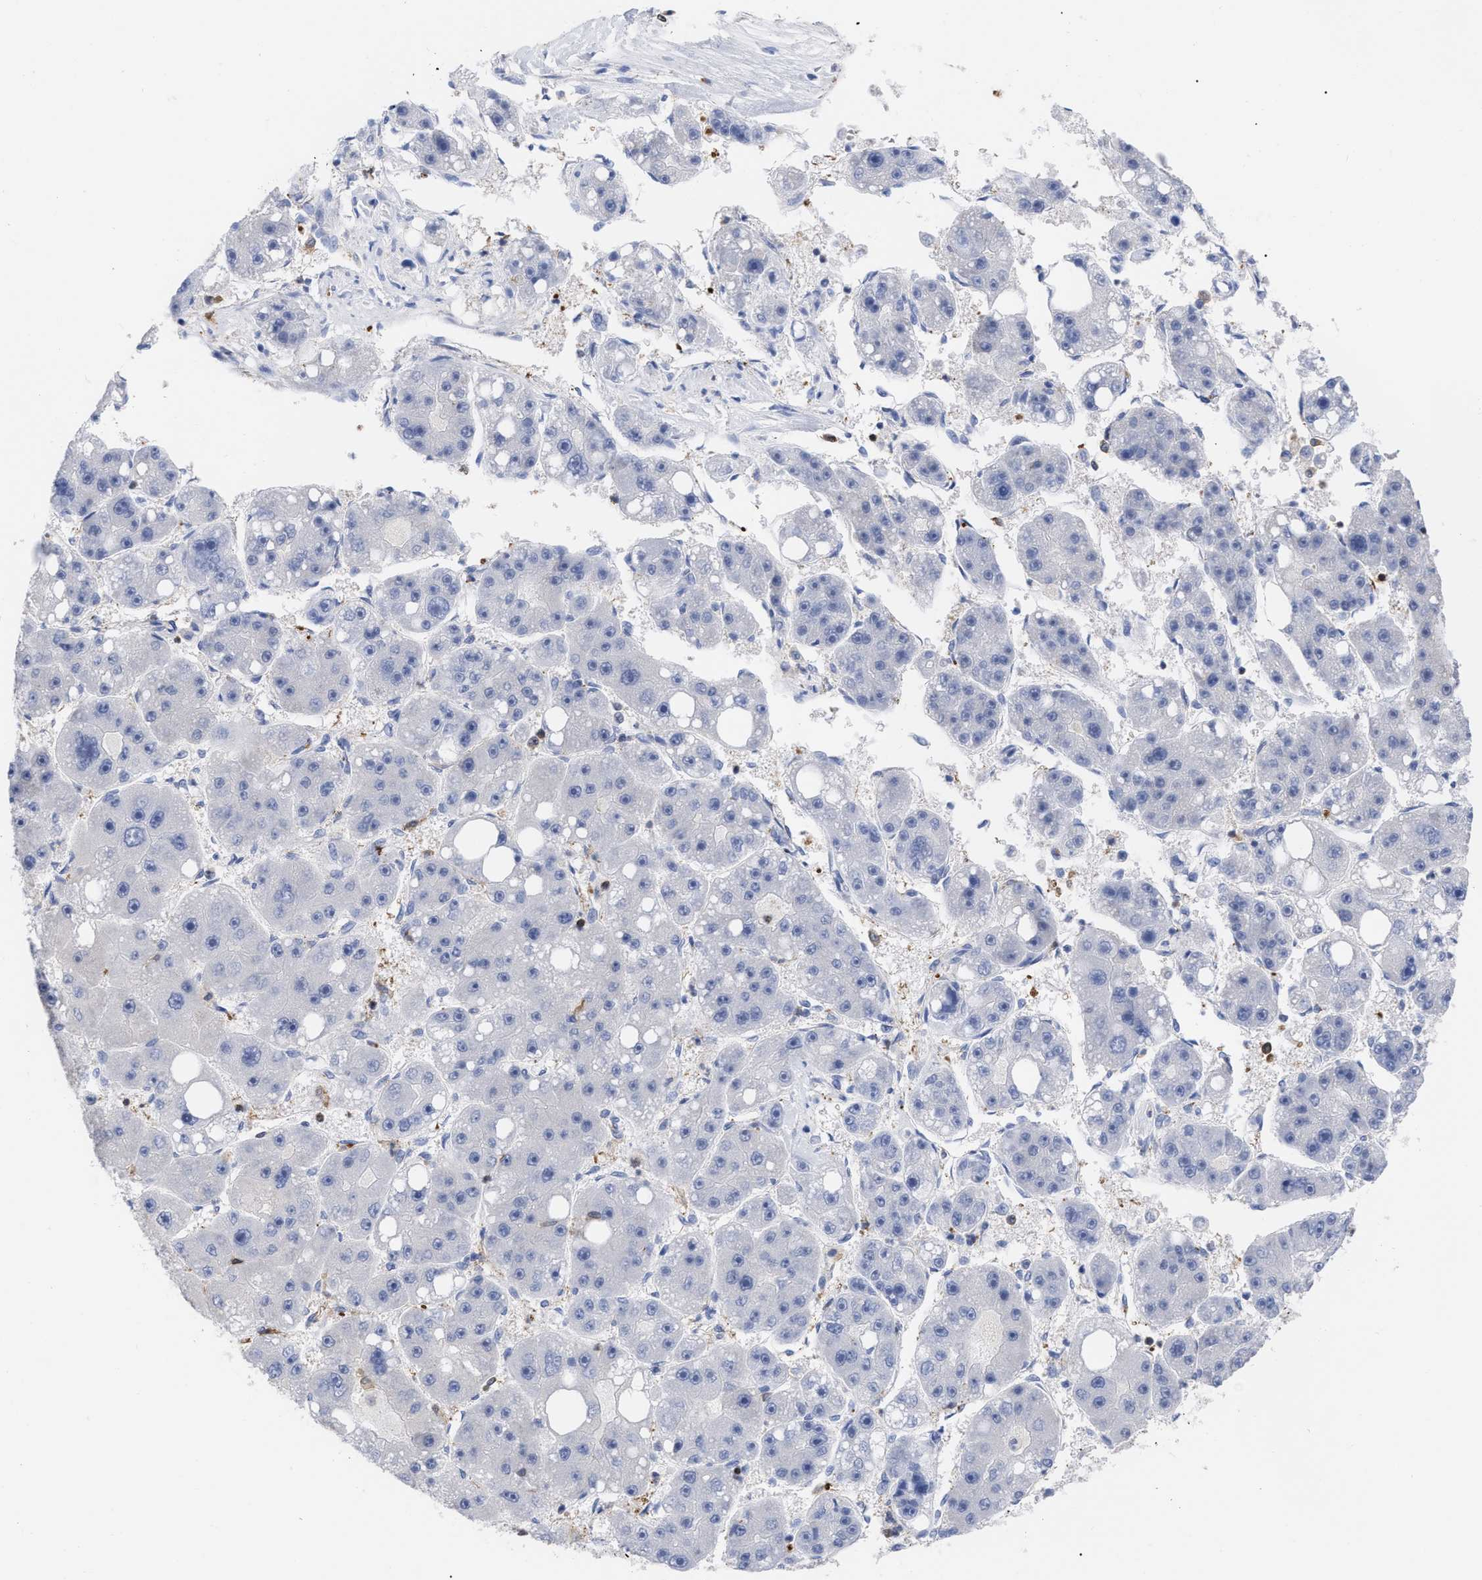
{"staining": {"intensity": "negative", "quantity": "none", "location": "none"}, "tissue": "liver cancer", "cell_type": "Tumor cells", "image_type": "cancer", "snomed": [{"axis": "morphology", "description": "Carcinoma, Hepatocellular, NOS"}, {"axis": "topography", "description": "Liver"}], "caption": "The image shows no significant staining in tumor cells of hepatocellular carcinoma (liver).", "gene": "HCLS1", "patient": {"sex": "female", "age": 61}}